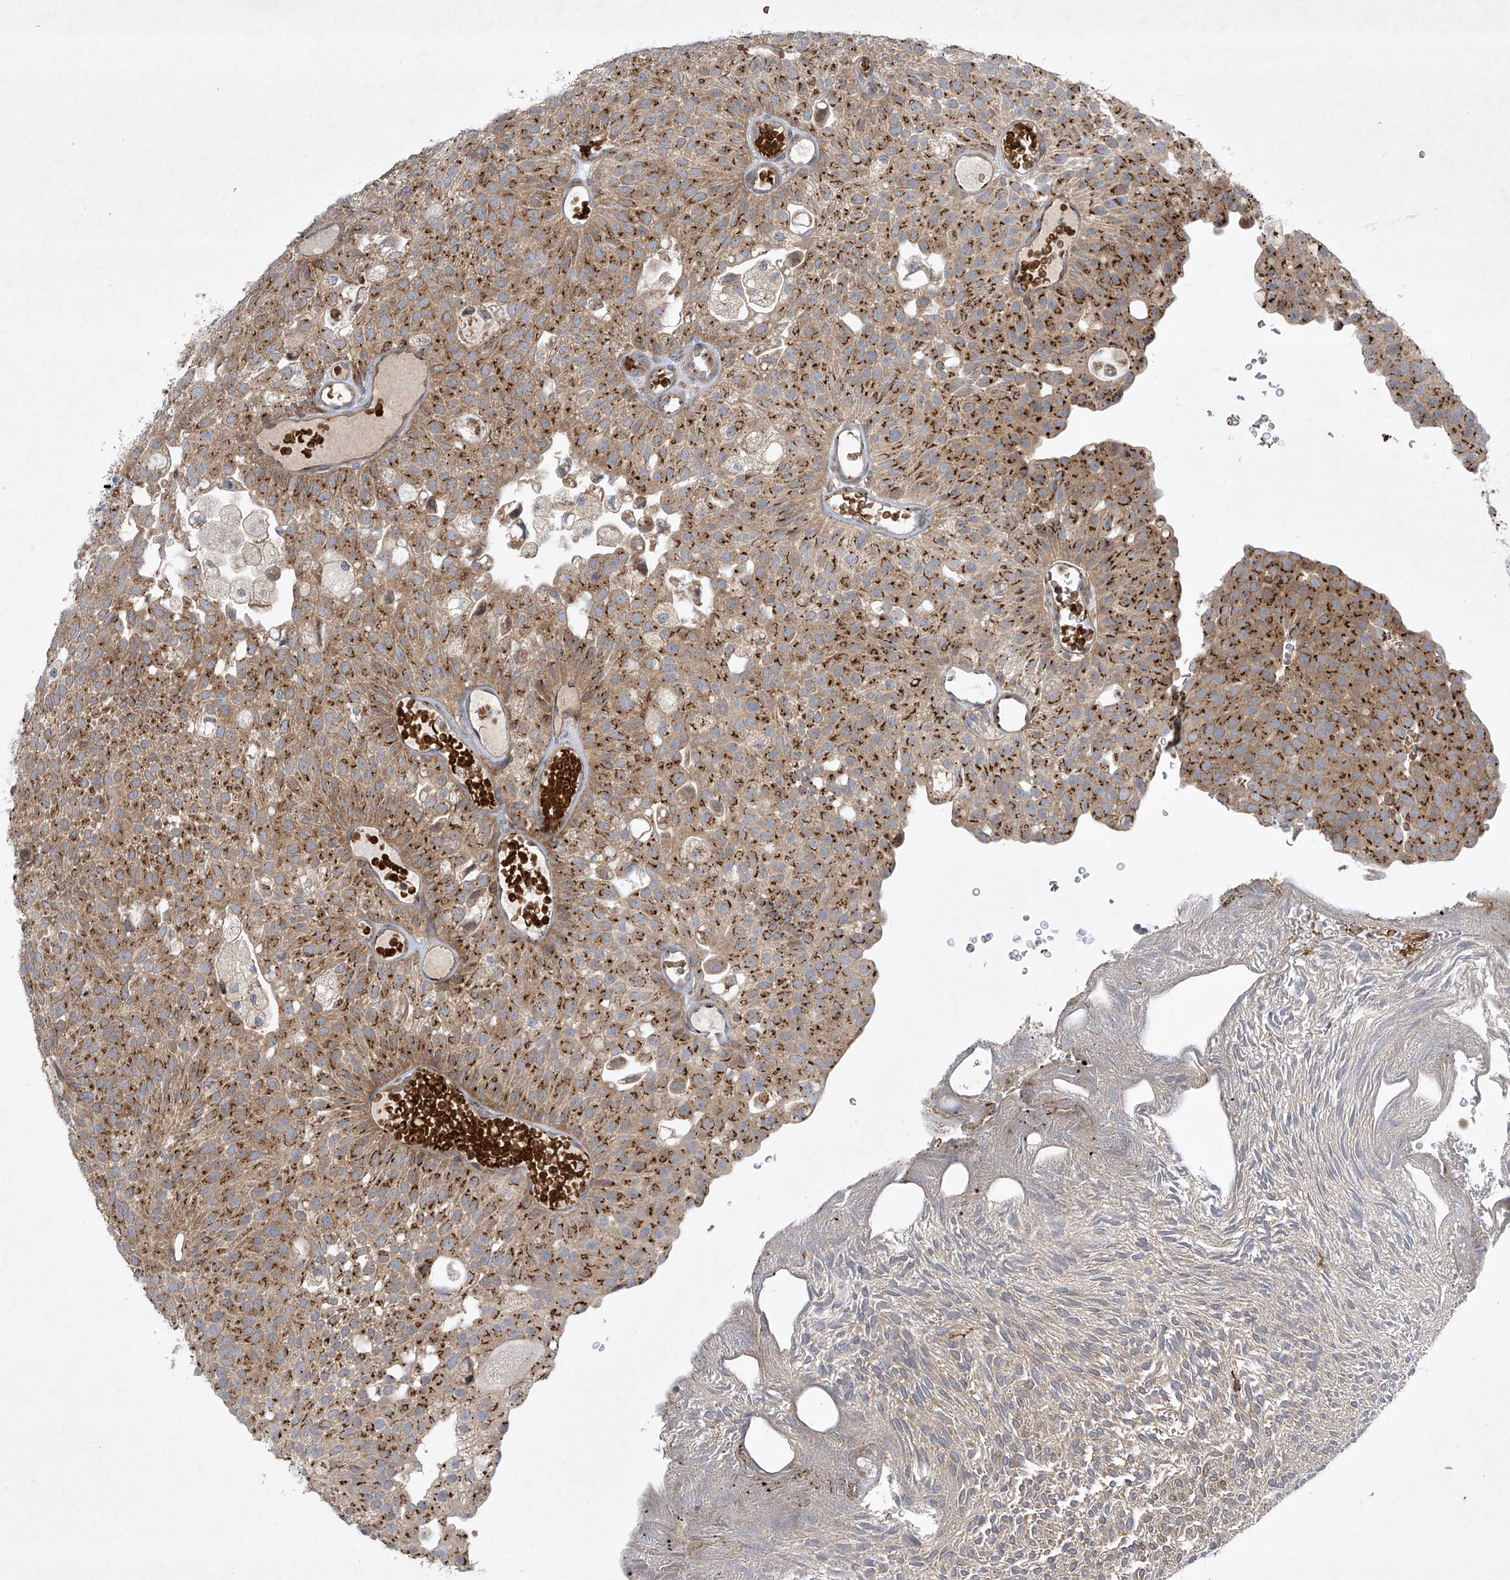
{"staining": {"intensity": "strong", "quantity": ">75%", "location": "cytoplasmic/membranous"}, "tissue": "urothelial cancer", "cell_type": "Tumor cells", "image_type": "cancer", "snomed": [{"axis": "morphology", "description": "Urothelial carcinoma, Low grade"}, {"axis": "topography", "description": "Urinary bladder"}], "caption": "Immunohistochemistry histopathology image of human low-grade urothelial carcinoma stained for a protein (brown), which exhibits high levels of strong cytoplasmic/membranous positivity in approximately >75% of tumor cells.", "gene": "TJAP1", "patient": {"sex": "male", "age": 78}}